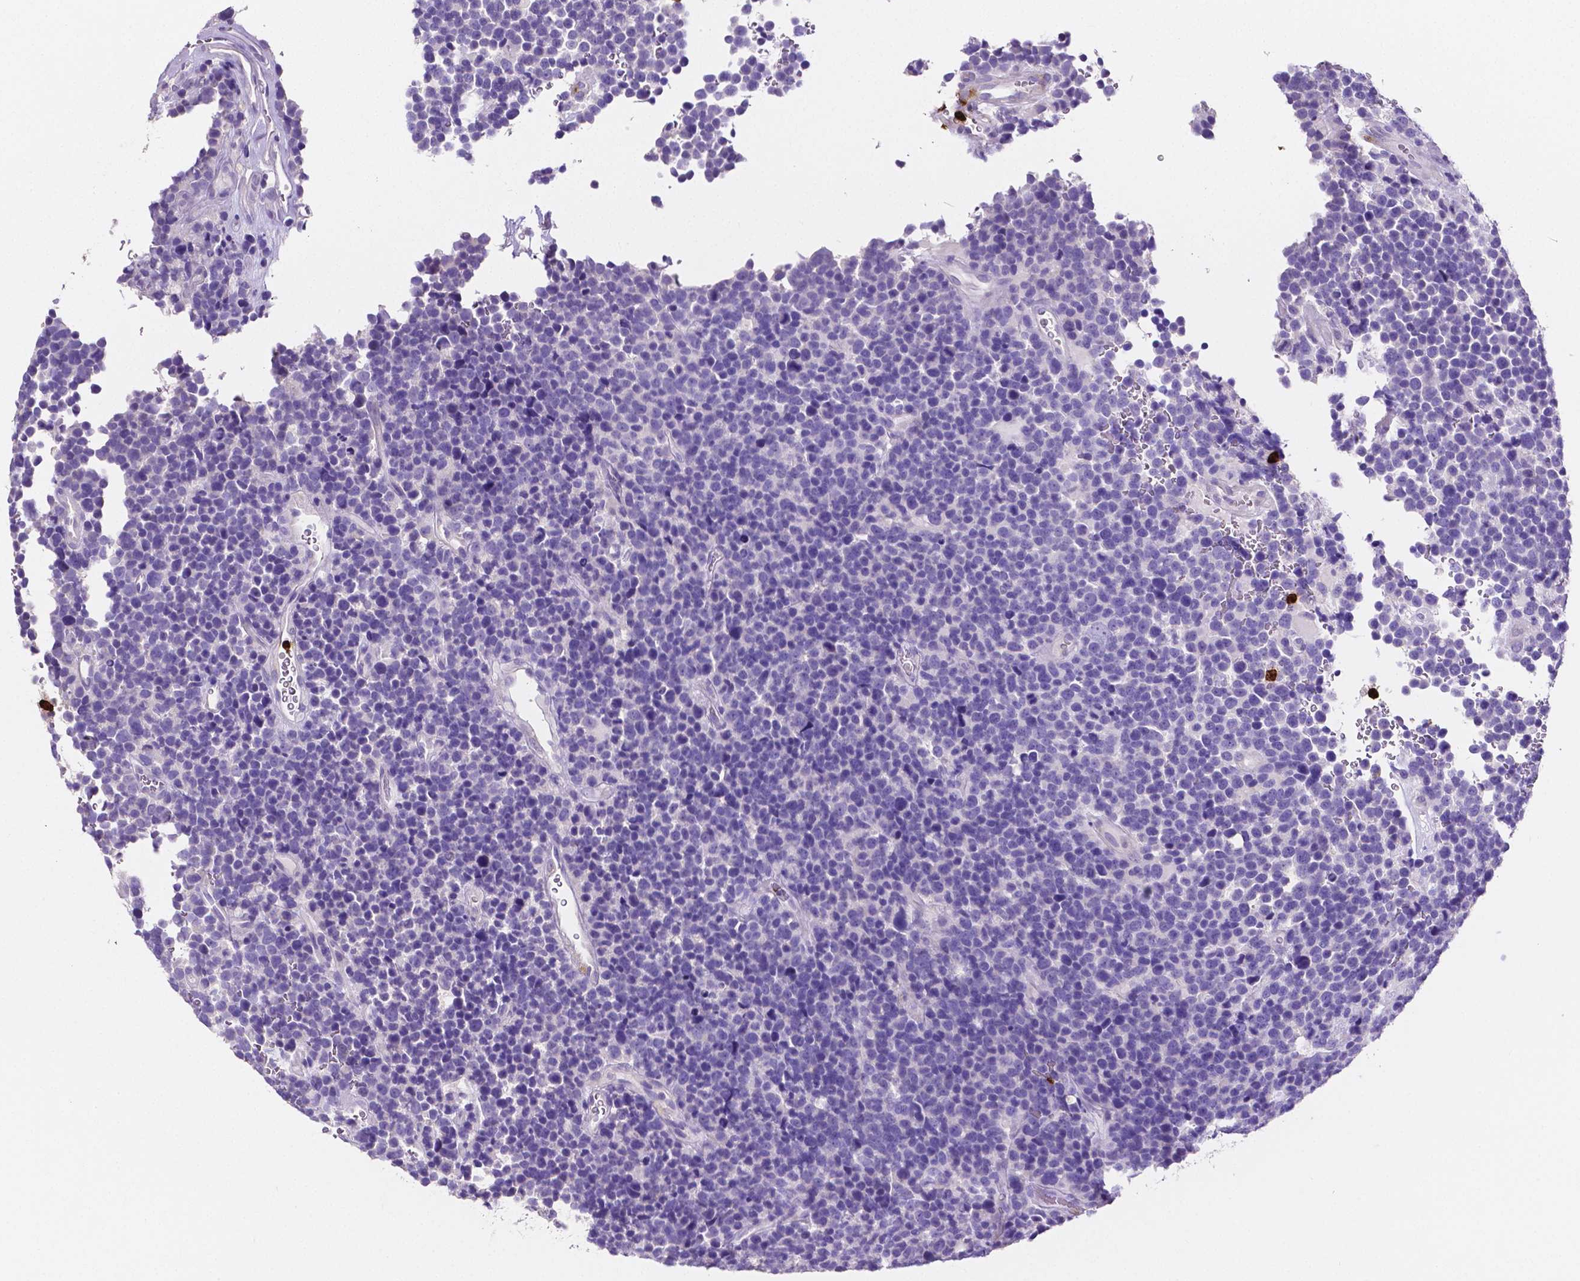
{"staining": {"intensity": "negative", "quantity": "none", "location": "none"}, "tissue": "glioma", "cell_type": "Tumor cells", "image_type": "cancer", "snomed": [{"axis": "morphology", "description": "Glioma, malignant, High grade"}, {"axis": "topography", "description": "Brain"}], "caption": "IHC photomicrograph of neoplastic tissue: glioma stained with DAB demonstrates no significant protein positivity in tumor cells.", "gene": "MMP9", "patient": {"sex": "male", "age": 33}}